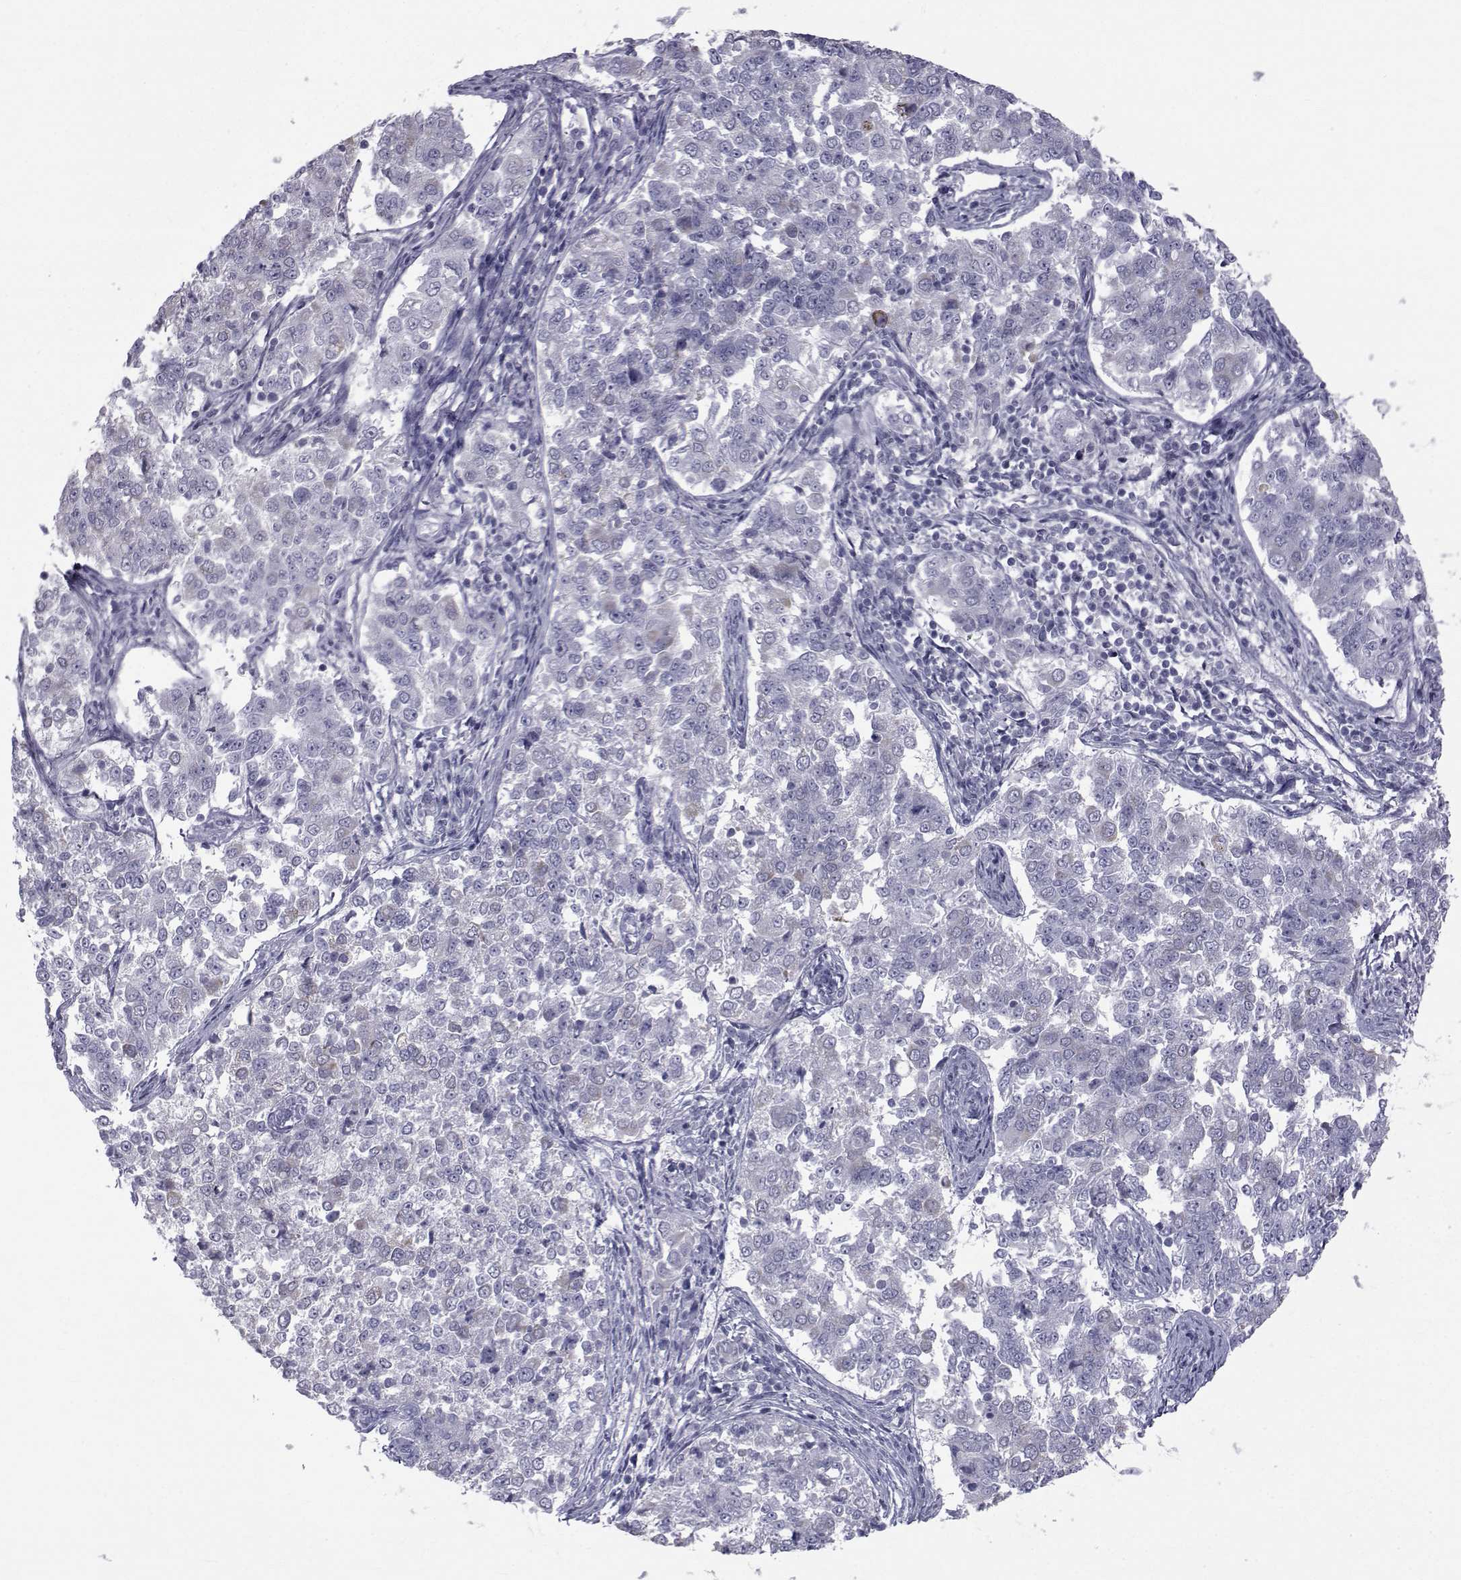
{"staining": {"intensity": "negative", "quantity": "none", "location": "none"}, "tissue": "endometrial cancer", "cell_type": "Tumor cells", "image_type": "cancer", "snomed": [{"axis": "morphology", "description": "Adenocarcinoma, NOS"}, {"axis": "topography", "description": "Endometrium"}], "caption": "Adenocarcinoma (endometrial) was stained to show a protein in brown. There is no significant staining in tumor cells.", "gene": "FDXR", "patient": {"sex": "female", "age": 43}}